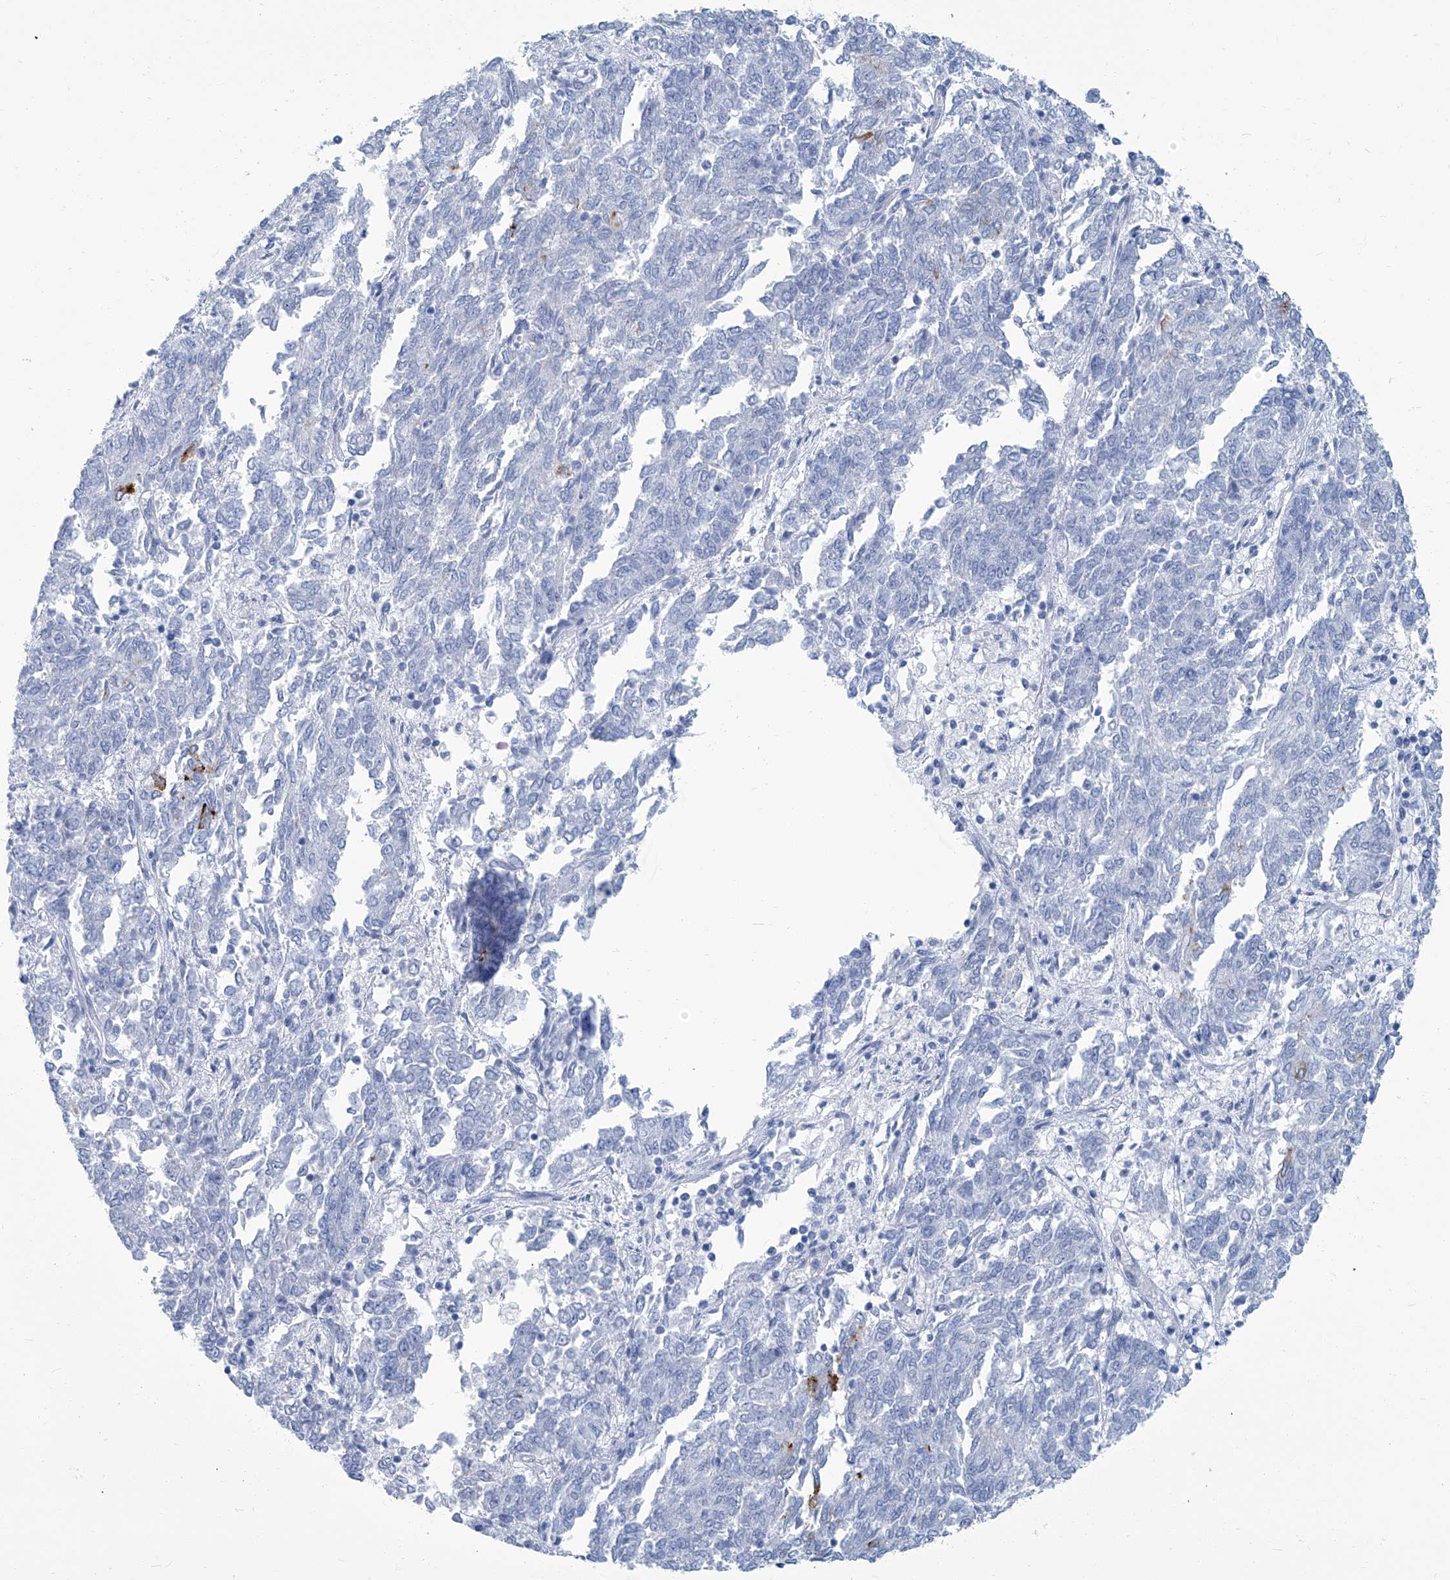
{"staining": {"intensity": "negative", "quantity": "none", "location": "none"}, "tissue": "endometrial cancer", "cell_type": "Tumor cells", "image_type": "cancer", "snomed": [{"axis": "morphology", "description": "Adenocarcinoma, NOS"}, {"axis": "topography", "description": "Endometrium"}], "caption": "Immunohistochemistry (IHC) histopathology image of human endometrial adenocarcinoma stained for a protein (brown), which shows no staining in tumor cells.", "gene": "PFKL", "patient": {"sex": "female", "age": 80}}